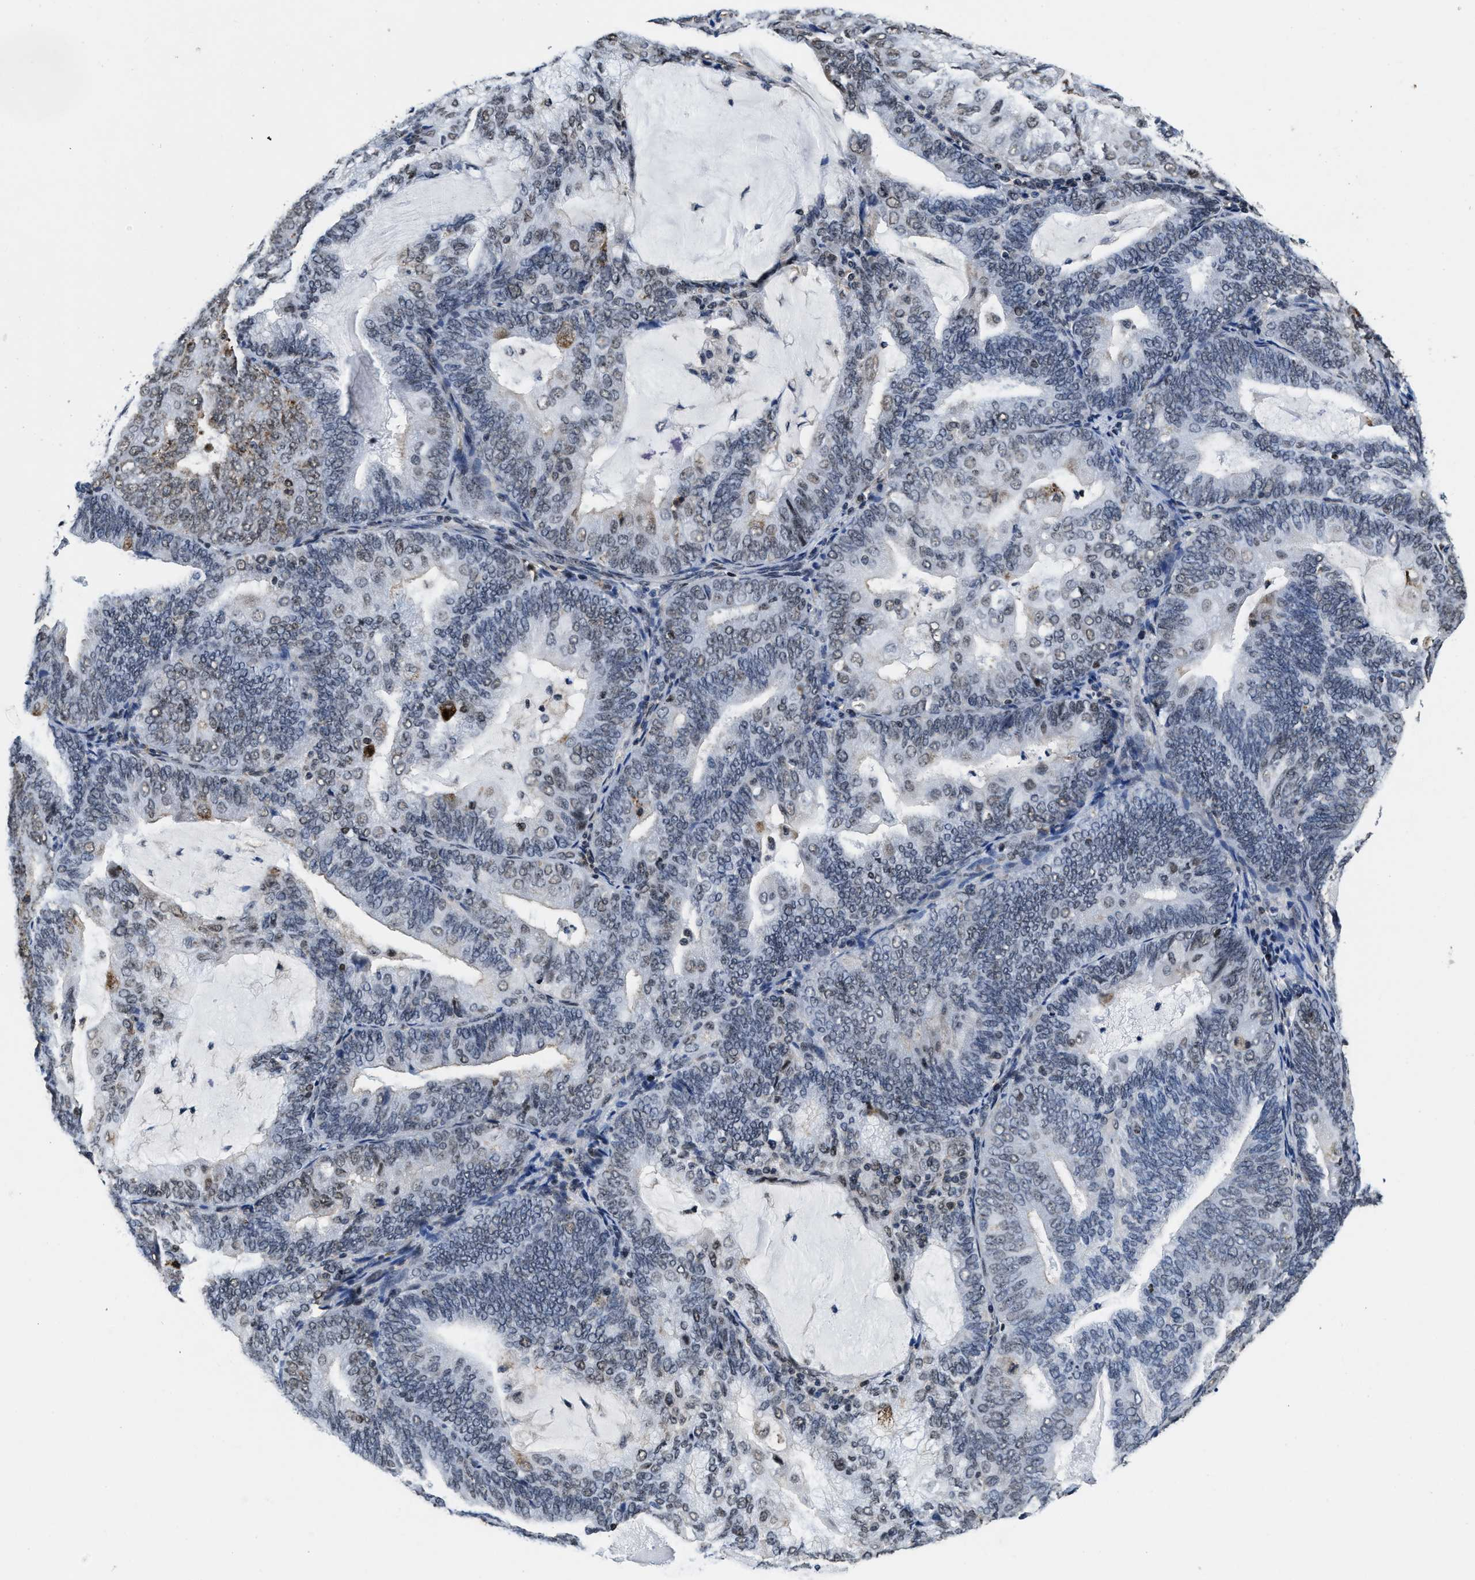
{"staining": {"intensity": "weak", "quantity": "<25%", "location": "cytoplasmic/membranous,nuclear"}, "tissue": "endometrial cancer", "cell_type": "Tumor cells", "image_type": "cancer", "snomed": [{"axis": "morphology", "description": "Adenocarcinoma, NOS"}, {"axis": "topography", "description": "Endometrium"}], "caption": "Immunohistochemistry (IHC) of human endometrial adenocarcinoma reveals no positivity in tumor cells.", "gene": "SUPT16H", "patient": {"sex": "female", "age": 81}}